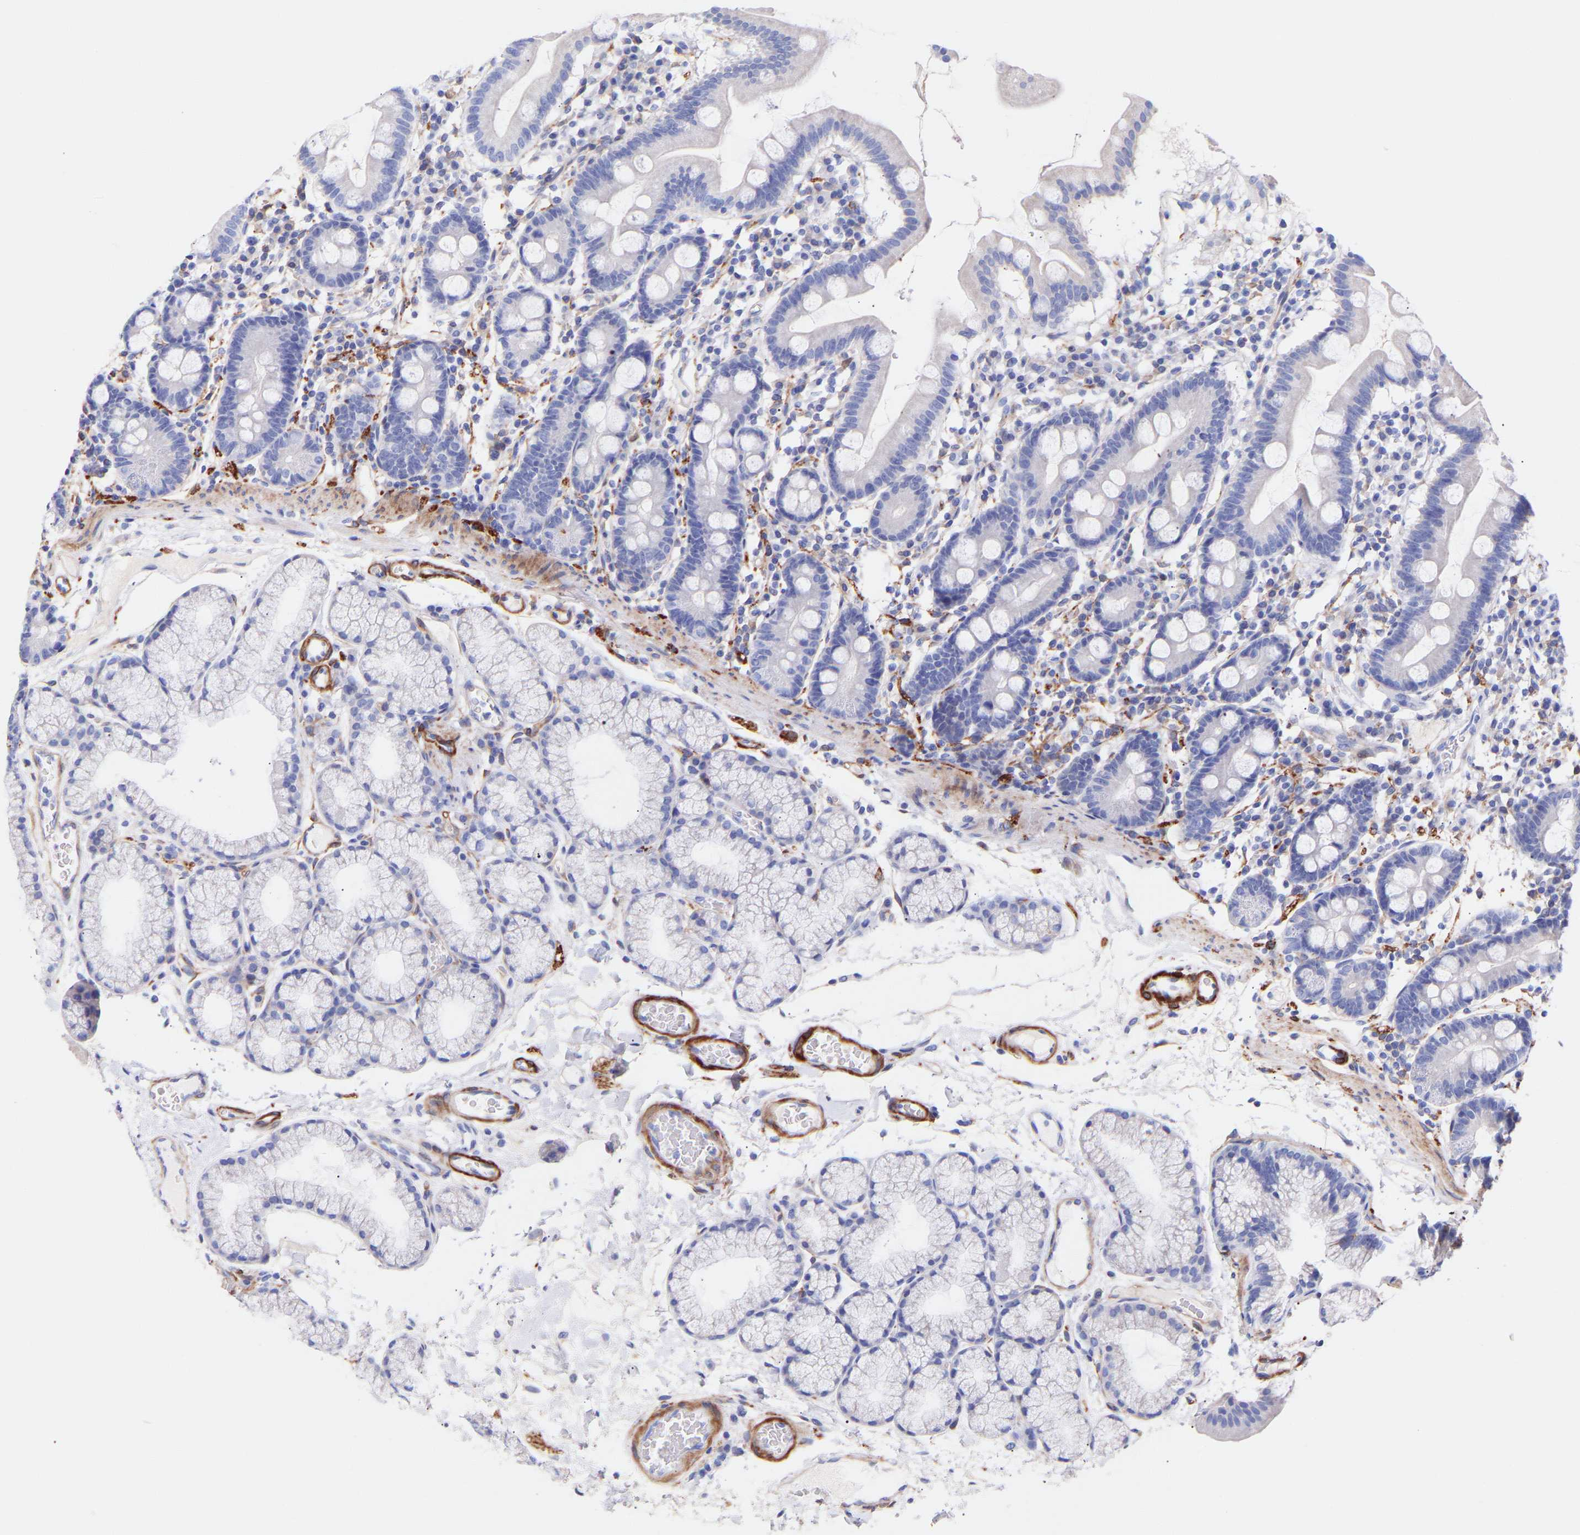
{"staining": {"intensity": "negative", "quantity": "none", "location": "none"}, "tissue": "duodenum", "cell_type": "Glandular cells", "image_type": "normal", "snomed": [{"axis": "morphology", "description": "Normal tissue, NOS"}, {"axis": "topography", "description": "Duodenum"}], "caption": "The immunohistochemistry histopathology image has no significant staining in glandular cells of duodenum. (Immunohistochemistry (ihc), brightfield microscopy, high magnification).", "gene": "AMPH", "patient": {"sex": "male", "age": 50}}